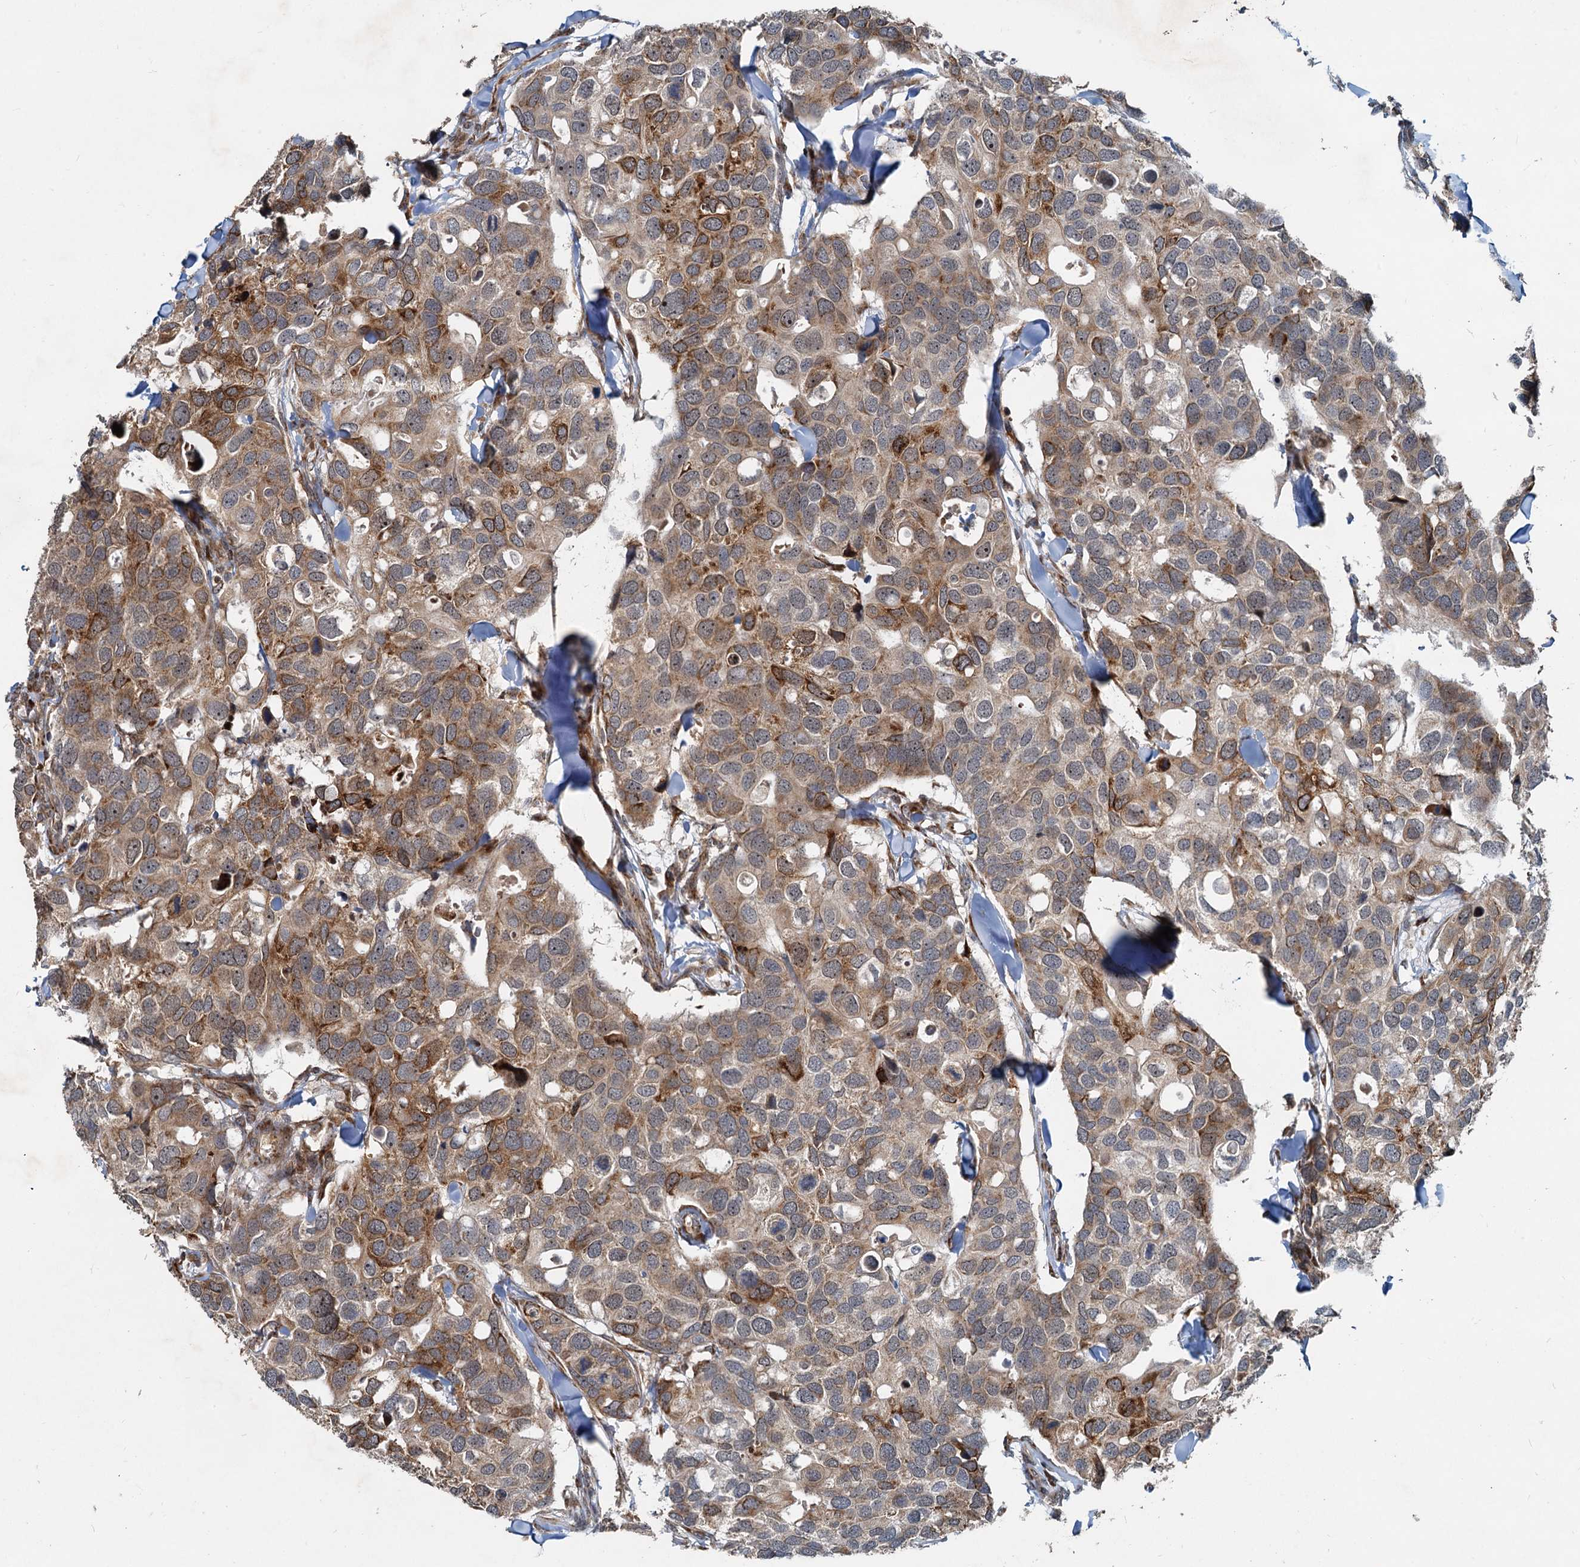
{"staining": {"intensity": "moderate", "quantity": ">75%", "location": "cytoplasmic/membranous"}, "tissue": "breast cancer", "cell_type": "Tumor cells", "image_type": "cancer", "snomed": [{"axis": "morphology", "description": "Duct carcinoma"}, {"axis": "topography", "description": "Breast"}], "caption": "An image of human breast invasive ductal carcinoma stained for a protein shows moderate cytoplasmic/membranous brown staining in tumor cells.", "gene": "CEP68", "patient": {"sex": "female", "age": 83}}